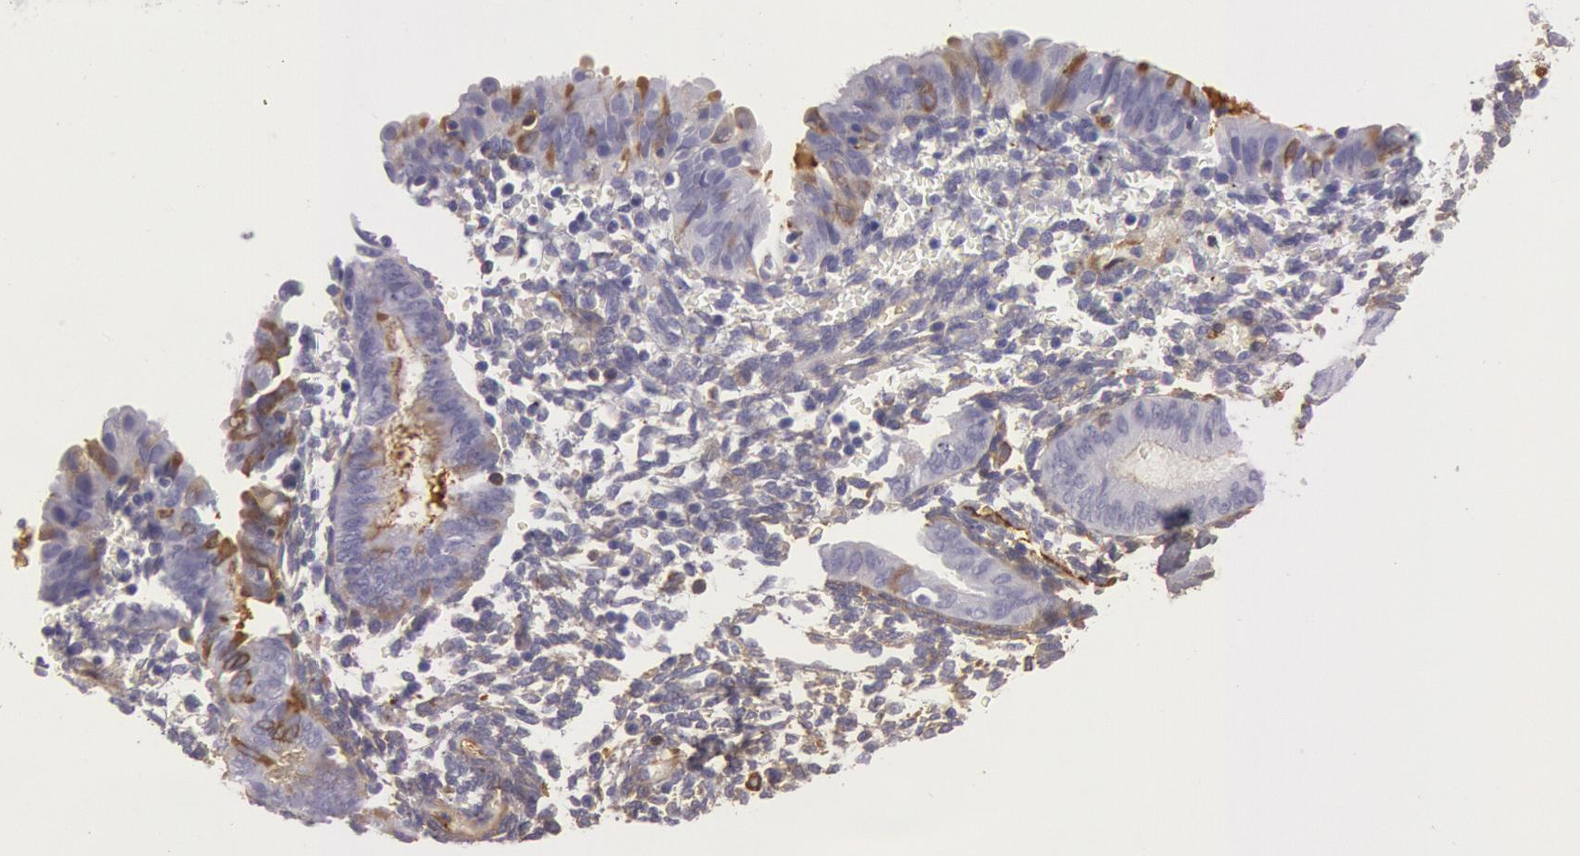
{"staining": {"intensity": "moderate", "quantity": "25%-75%", "location": "cytoplasmic/membranous"}, "tissue": "endometrium", "cell_type": "Cells in endometrial stroma", "image_type": "normal", "snomed": [{"axis": "morphology", "description": "Normal tissue, NOS"}, {"axis": "topography", "description": "Endometrium"}], "caption": "A medium amount of moderate cytoplasmic/membranous staining is identified in about 25%-75% of cells in endometrial stroma in unremarkable endometrium. Nuclei are stained in blue.", "gene": "IGHG1", "patient": {"sex": "female", "age": 61}}